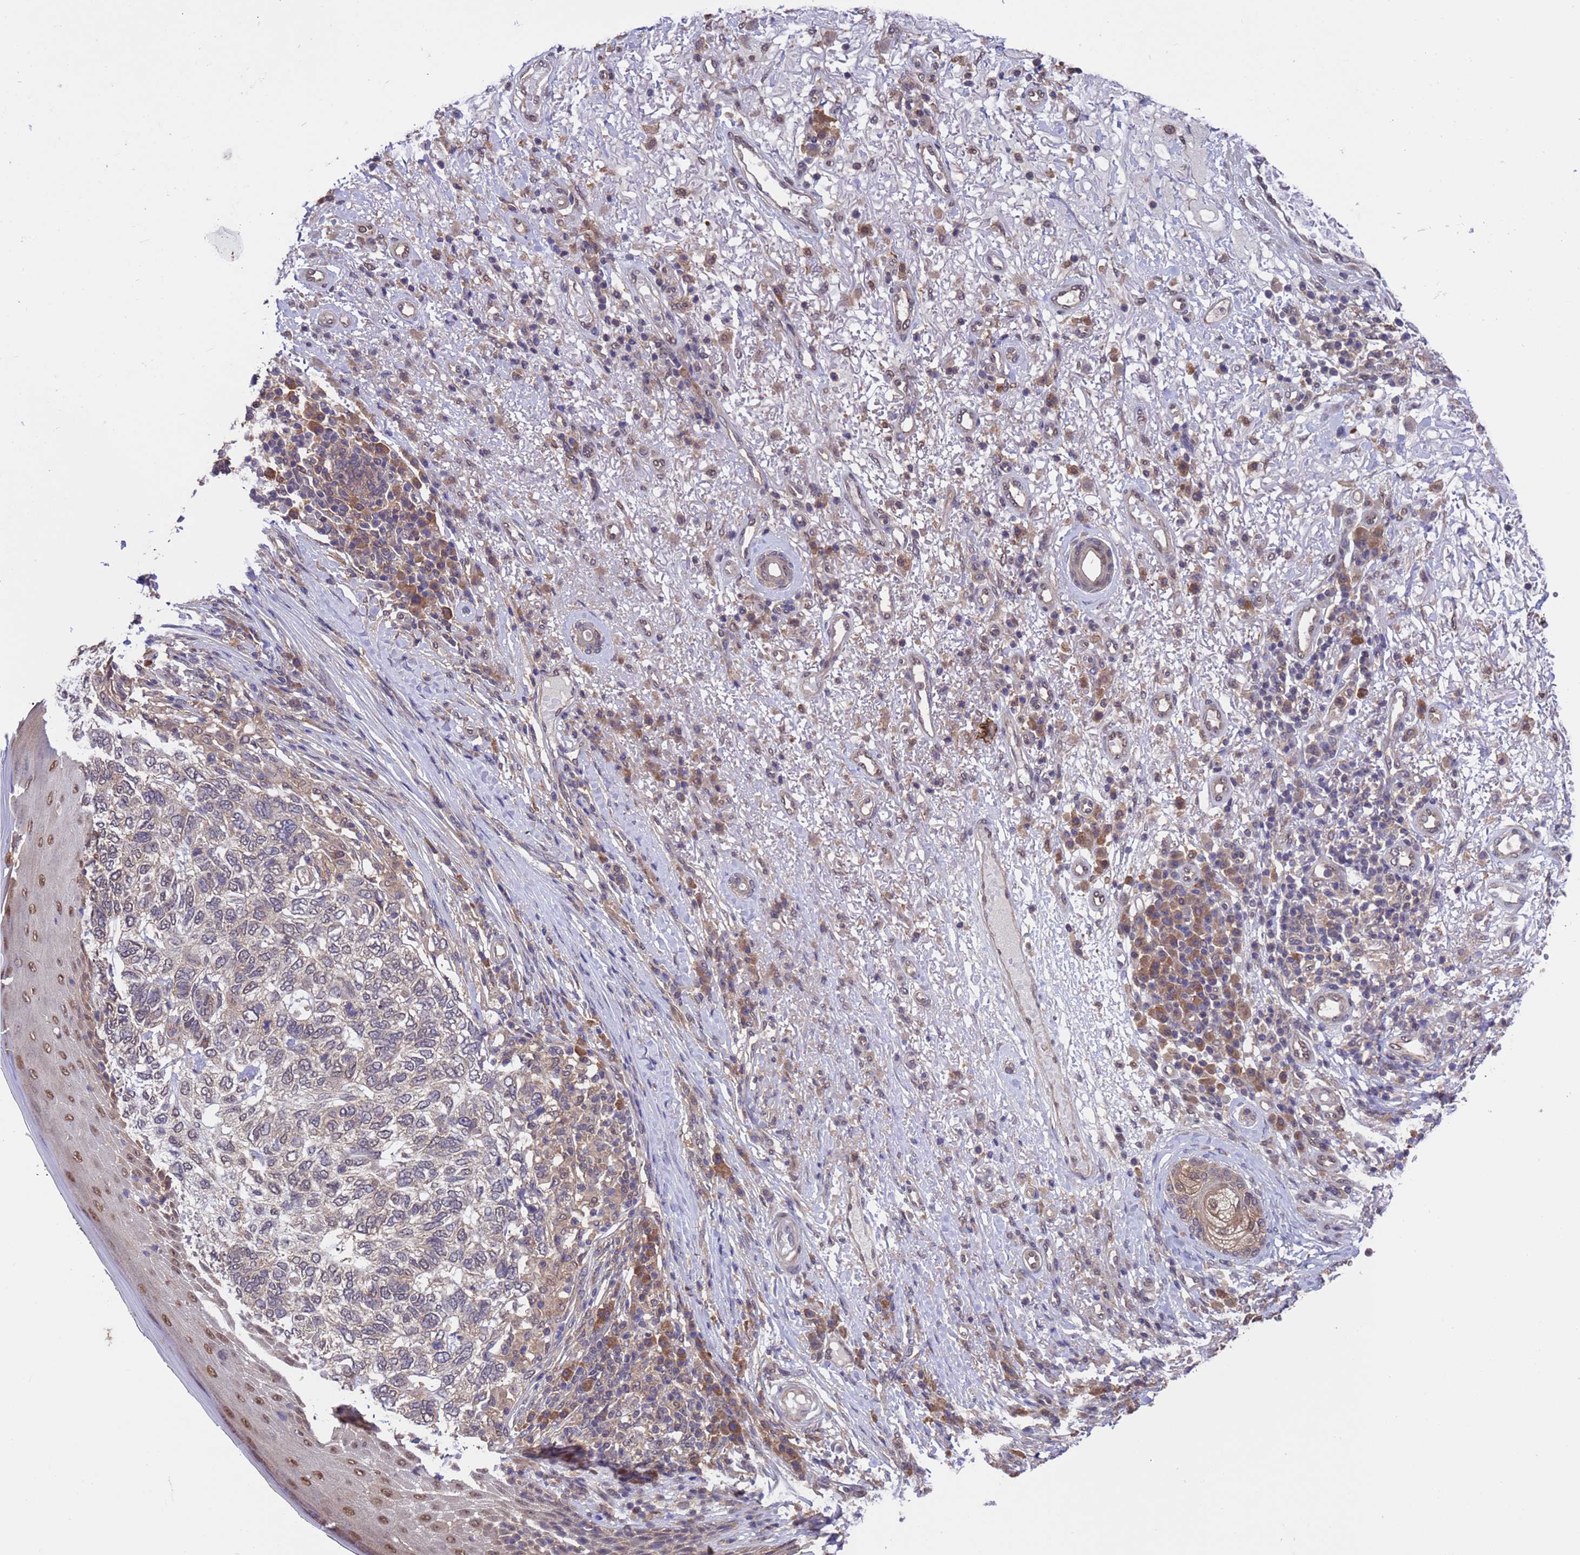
{"staining": {"intensity": "negative", "quantity": "none", "location": "none"}, "tissue": "skin cancer", "cell_type": "Tumor cells", "image_type": "cancer", "snomed": [{"axis": "morphology", "description": "Basal cell carcinoma"}, {"axis": "topography", "description": "Skin"}], "caption": "Immunohistochemistry photomicrograph of neoplastic tissue: skin cancer stained with DAB displays no significant protein staining in tumor cells.", "gene": "ZFP69B", "patient": {"sex": "female", "age": 65}}